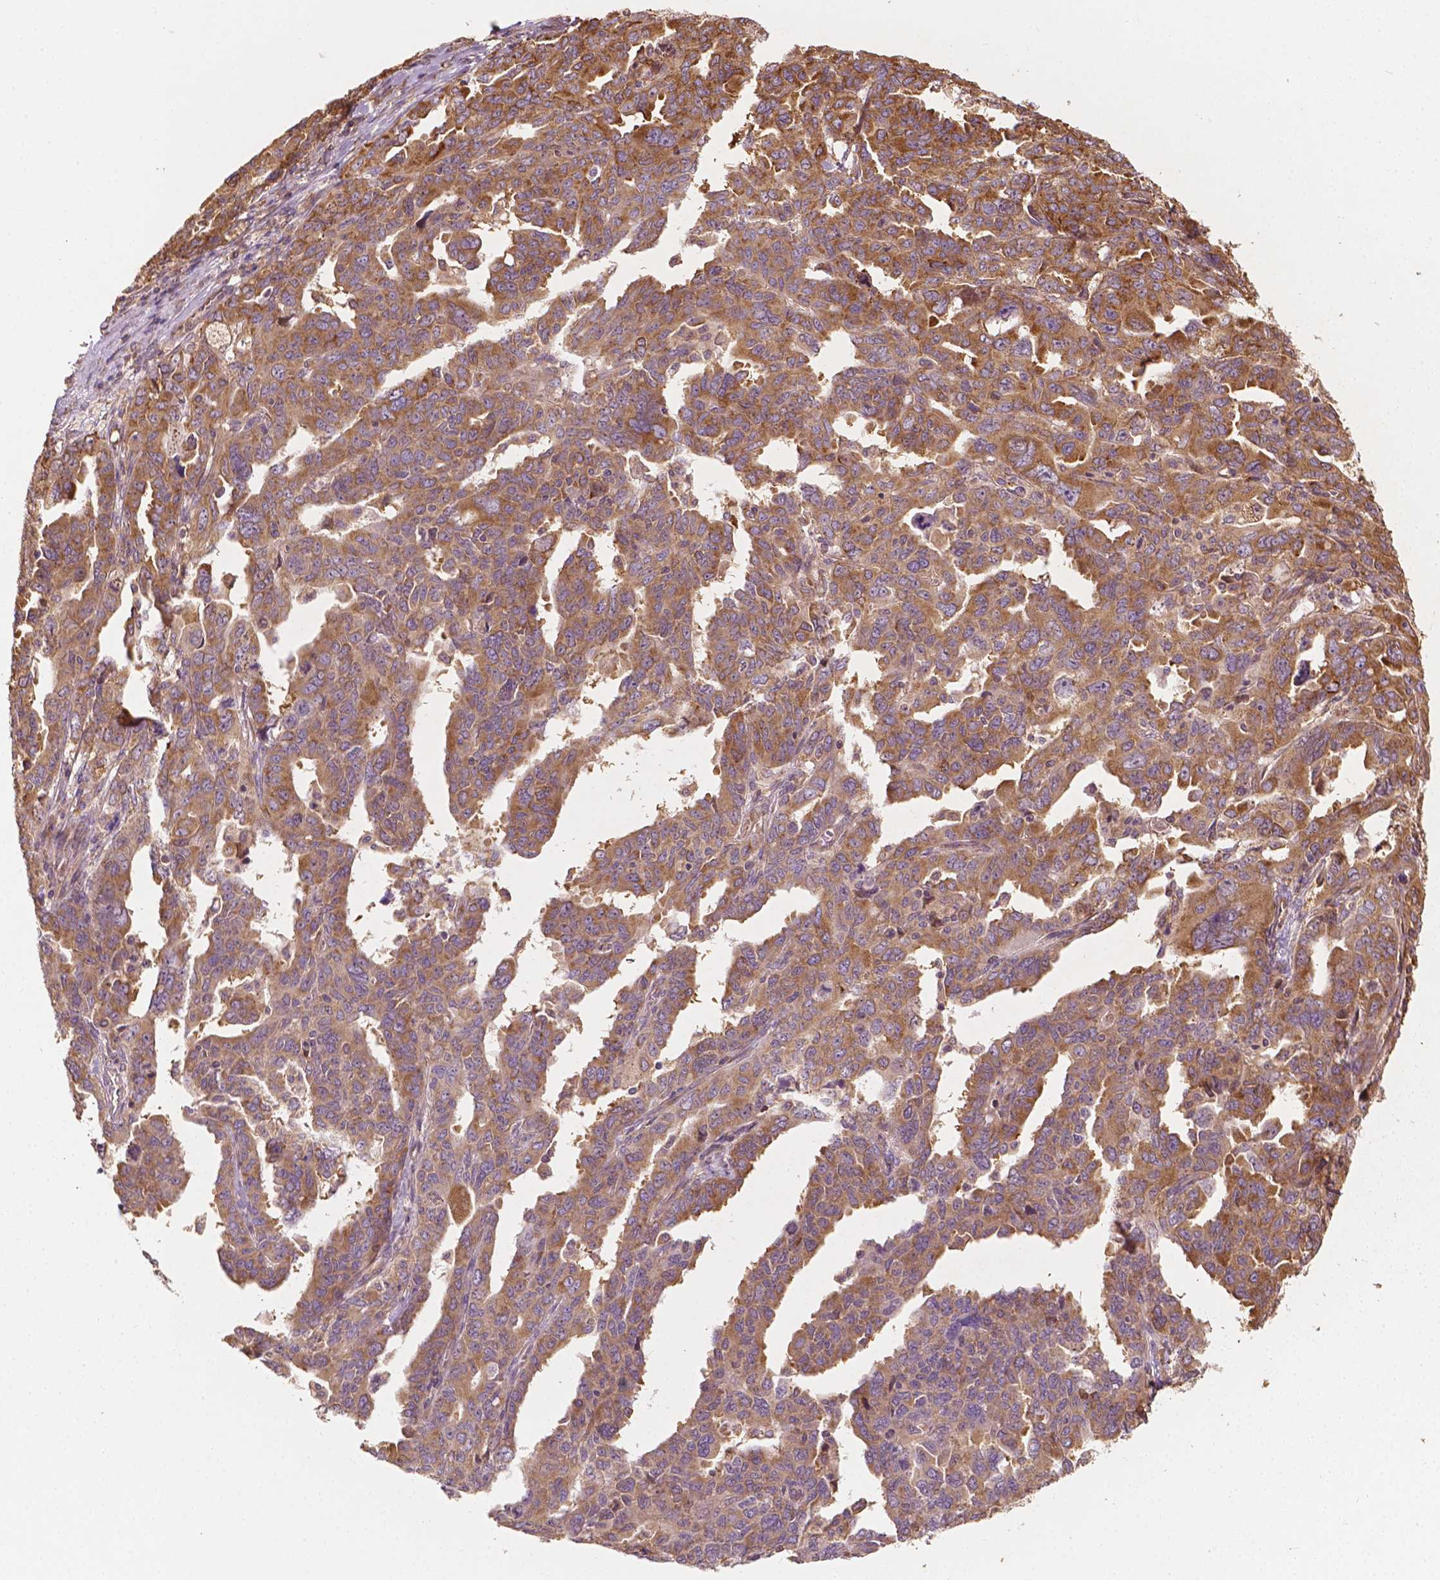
{"staining": {"intensity": "moderate", "quantity": ">75%", "location": "cytoplasmic/membranous"}, "tissue": "ovarian cancer", "cell_type": "Tumor cells", "image_type": "cancer", "snomed": [{"axis": "morphology", "description": "Adenocarcinoma, NOS"}, {"axis": "morphology", "description": "Carcinoma, endometroid"}, {"axis": "topography", "description": "Ovary"}], "caption": "Moderate cytoplasmic/membranous protein positivity is identified in approximately >75% of tumor cells in ovarian cancer.", "gene": "G3BP1", "patient": {"sex": "female", "age": 72}}